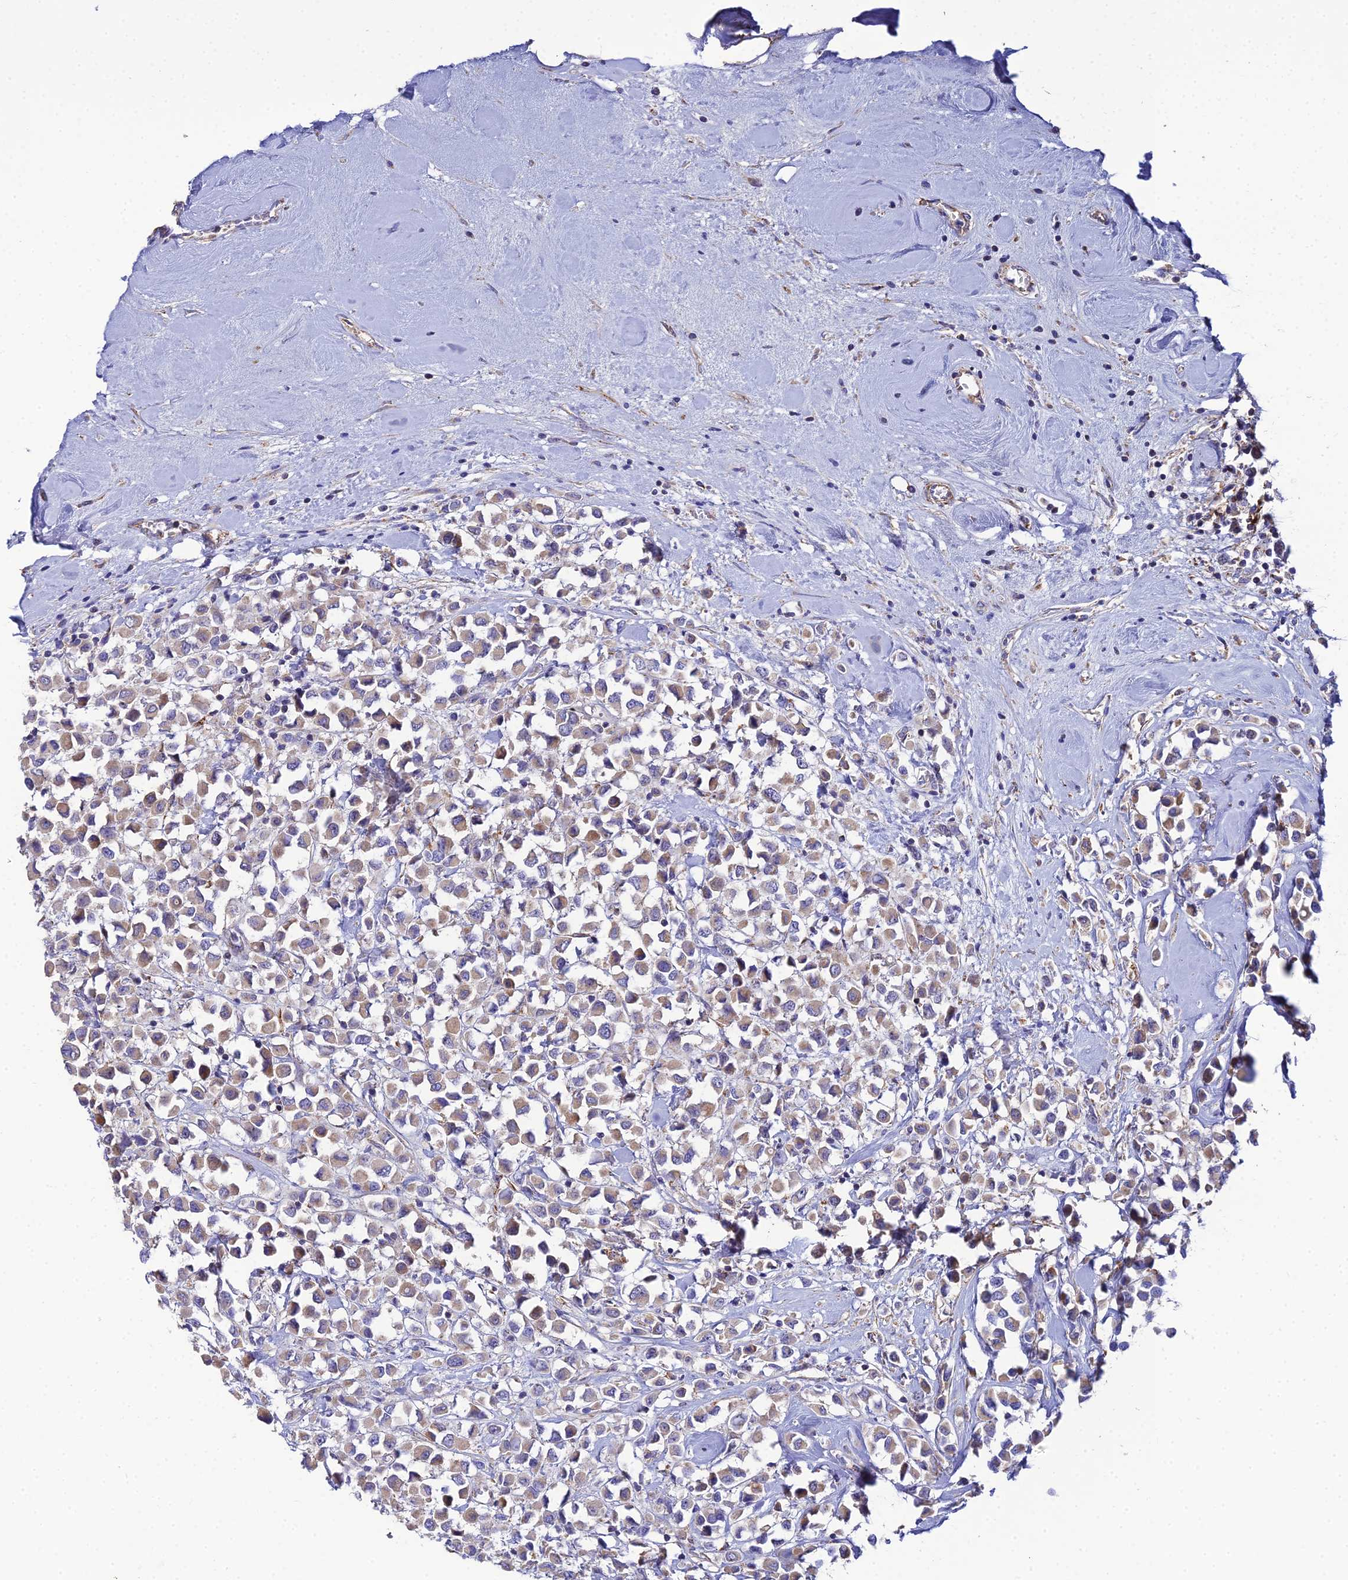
{"staining": {"intensity": "weak", "quantity": ">75%", "location": "cytoplasmic/membranous"}, "tissue": "breast cancer", "cell_type": "Tumor cells", "image_type": "cancer", "snomed": [{"axis": "morphology", "description": "Duct carcinoma"}, {"axis": "topography", "description": "Breast"}], "caption": "Breast invasive ductal carcinoma stained with immunohistochemistry displays weak cytoplasmic/membranous staining in approximately >75% of tumor cells.", "gene": "ACOT2", "patient": {"sex": "female", "age": 61}}